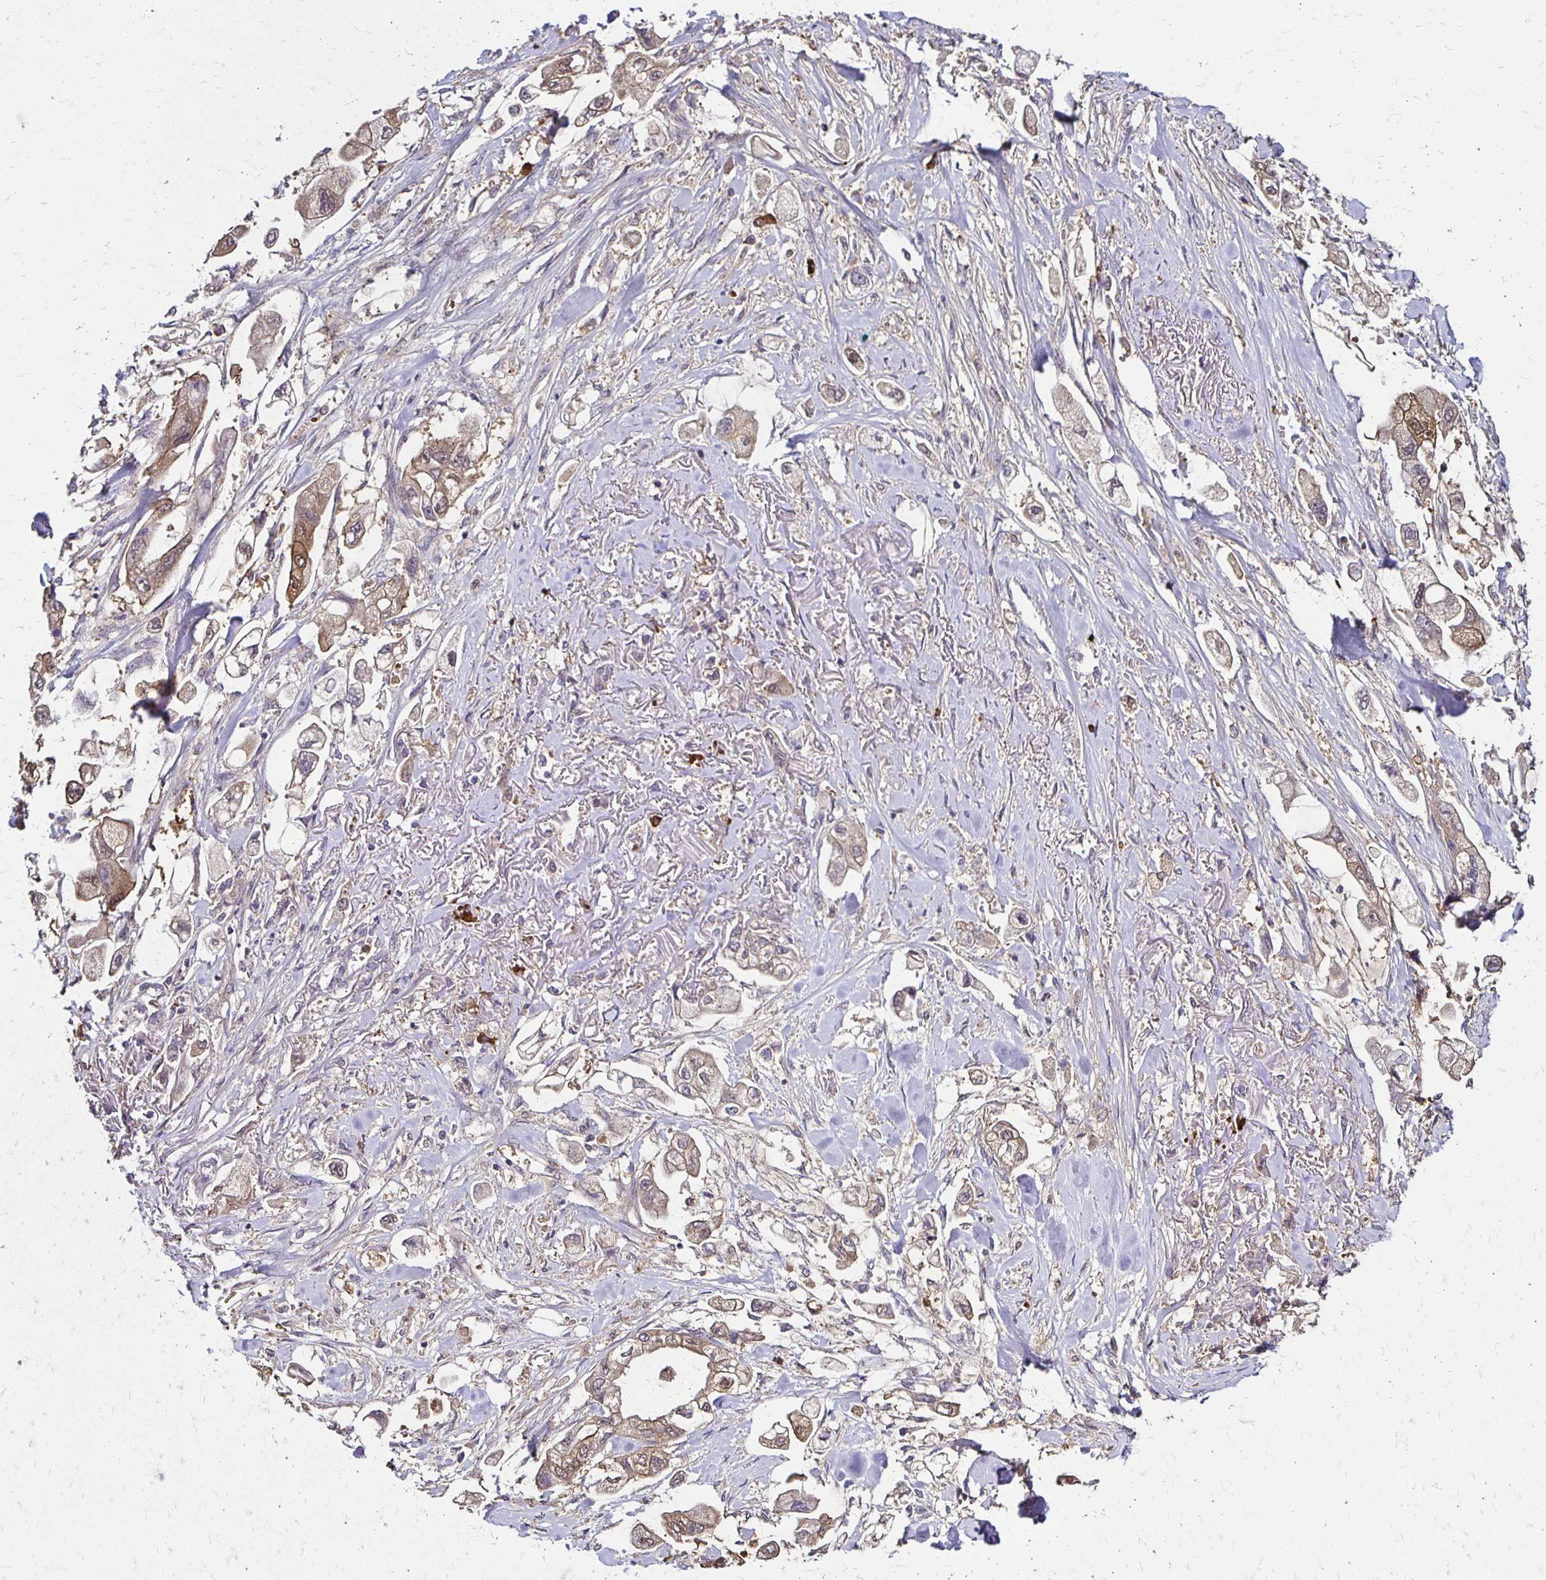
{"staining": {"intensity": "weak", "quantity": ">75%", "location": "cytoplasmic/membranous"}, "tissue": "stomach cancer", "cell_type": "Tumor cells", "image_type": "cancer", "snomed": [{"axis": "morphology", "description": "Adenocarcinoma, NOS"}, {"axis": "topography", "description": "Stomach"}], "caption": "Immunohistochemical staining of human stomach adenocarcinoma reveals weak cytoplasmic/membranous protein expression in approximately >75% of tumor cells.", "gene": "TXN", "patient": {"sex": "male", "age": 62}}